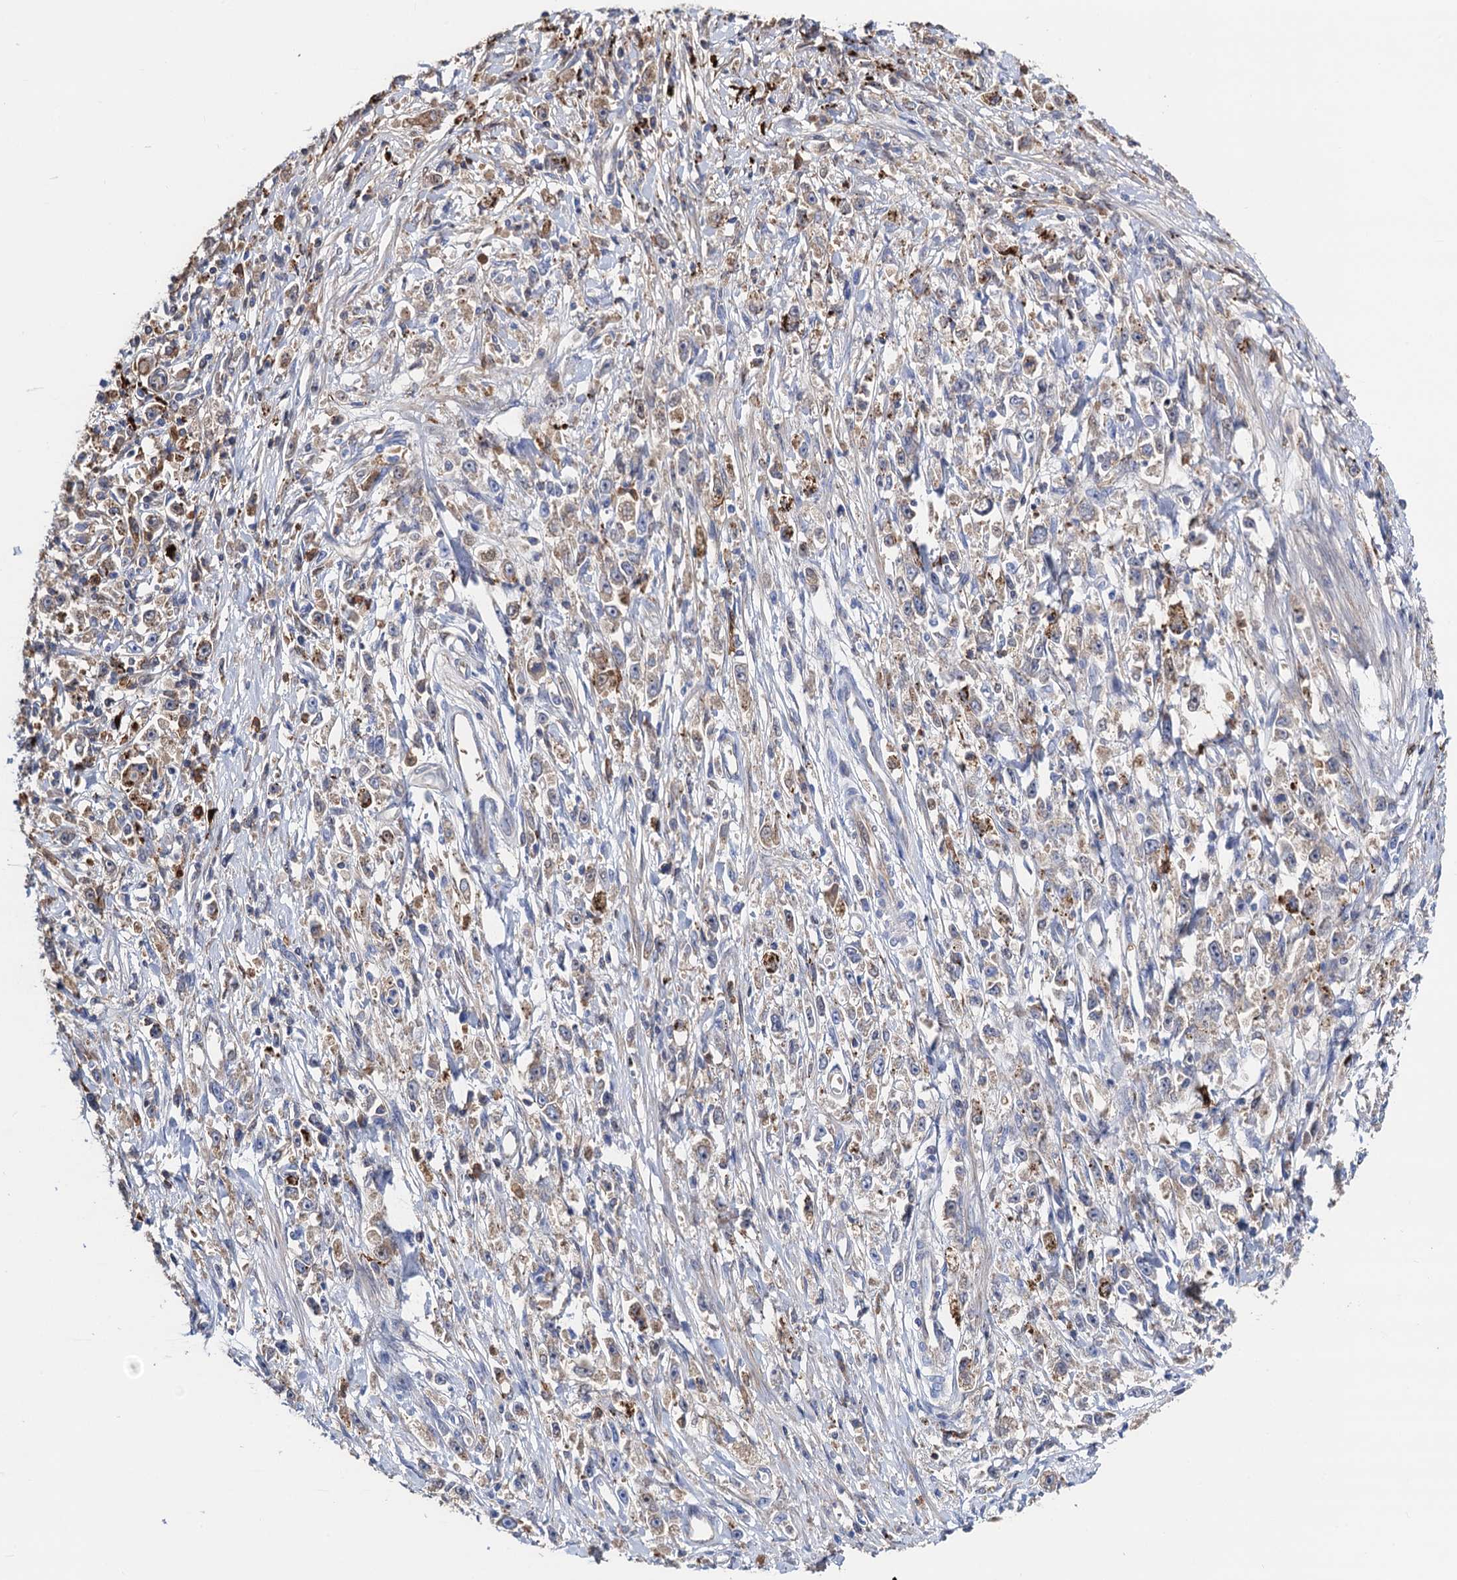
{"staining": {"intensity": "moderate", "quantity": "25%-75%", "location": "cytoplasmic/membranous"}, "tissue": "stomach cancer", "cell_type": "Tumor cells", "image_type": "cancer", "snomed": [{"axis": "morphology", "description": "Adenocarcinoma, NOS"}, {"axis": "topography", "description": "Stomach"}], "caption": "Protein staining displays moderate cytoplasmic/membranous staining in about 25%-75% of tumor cells in stomach adenocarcinoma.", "gene": "FREM3", "patient": {"sex": "female", "age": 59}}